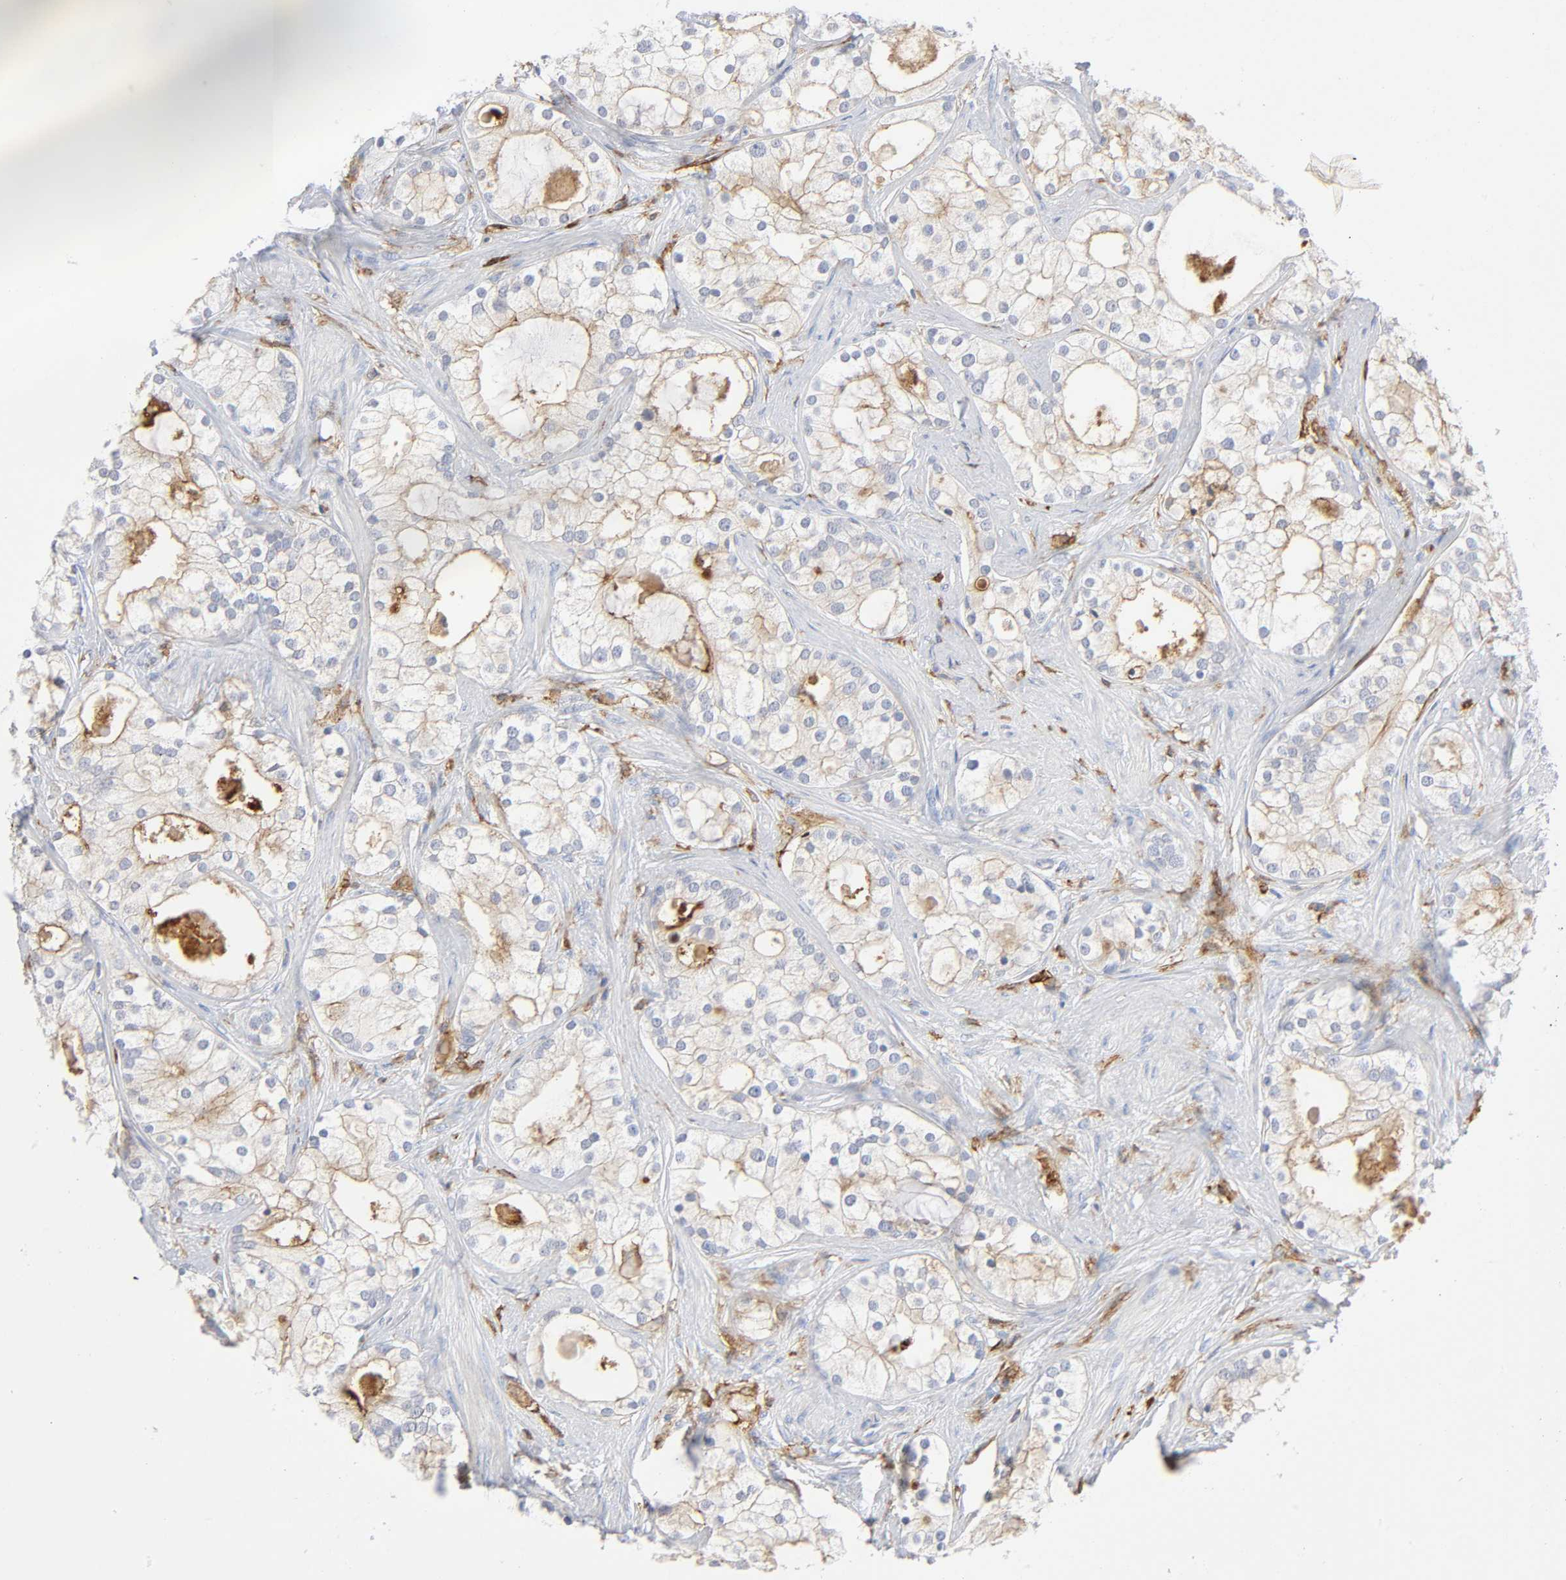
{"staining": {"intensity": "negative", "quantity": "none", "location": "none"}, "tissue": "prostate cancer", "cell_type": "Tumor cells", "image_type": "cancer", "snomed": [{"axis": "morphology", "description": "Adenocarcinoma, Low grade"}, {"axis": "topography", "description": "Prostate"}], "caption": "Prostate cancer (adenocarcinoma (low-grade)) was stained to show a protein in brown. There is no significant positivity in tumor cells.", "gene": "LYN", "patient": {"sex": "male", "age": 58}}